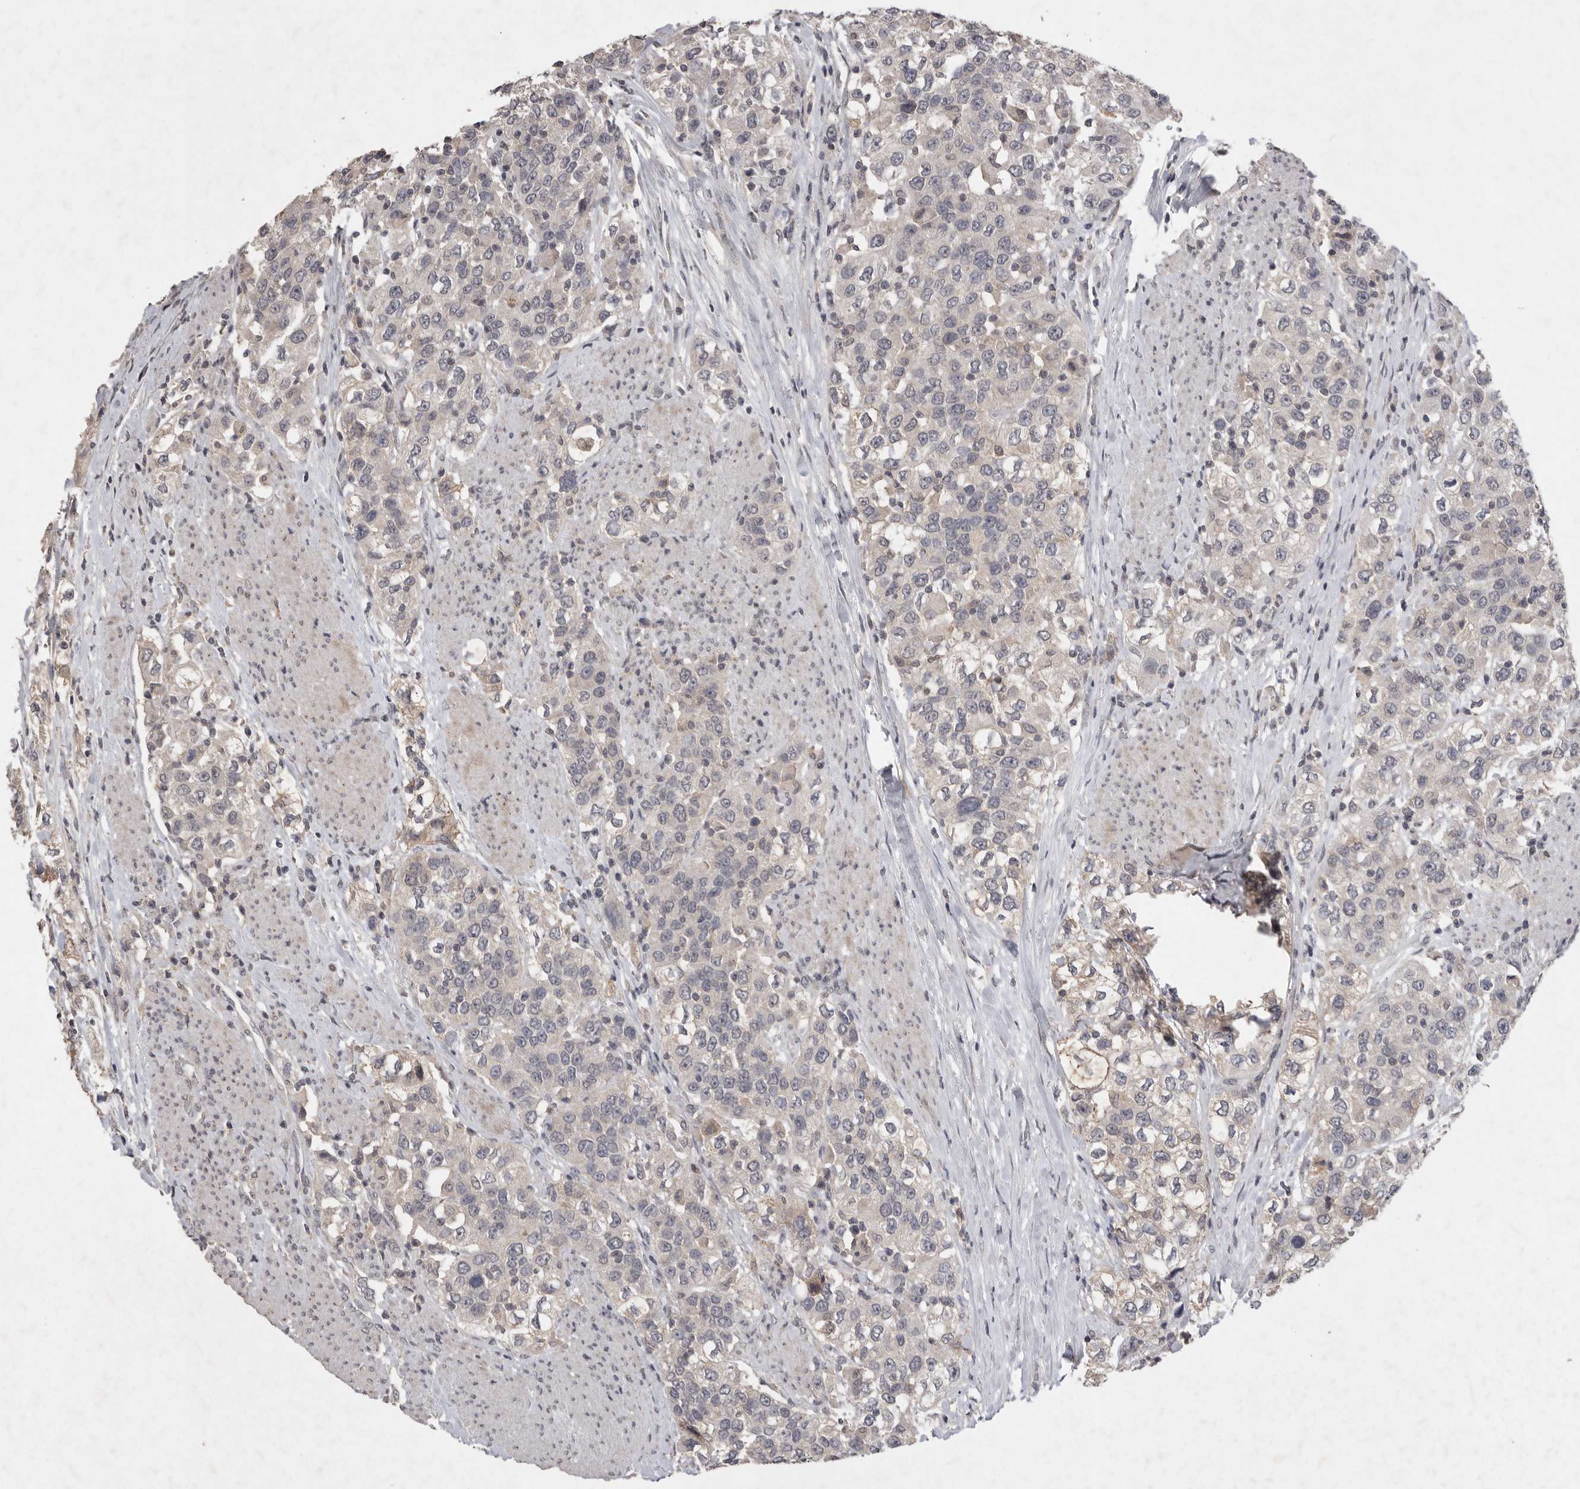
{"staining": {"intensity": "negative", "quantity": "none", "location": "none"}, "tissue": "urothelial cancer", "cell_type": "Tumor cells", "image_type": "cancer", "snomed": [{"axis": "morphology", "description": "Urothelial carcinoma, High grade"}, {"axis": "topography", "description": "Urinary bladder"}], "caption": "Immunohistochemical staining of urothelial cancer reveals no significant expression in tumor cells.", "gene": "APLNR", "patient": {"sex": "female", "age": 80}}